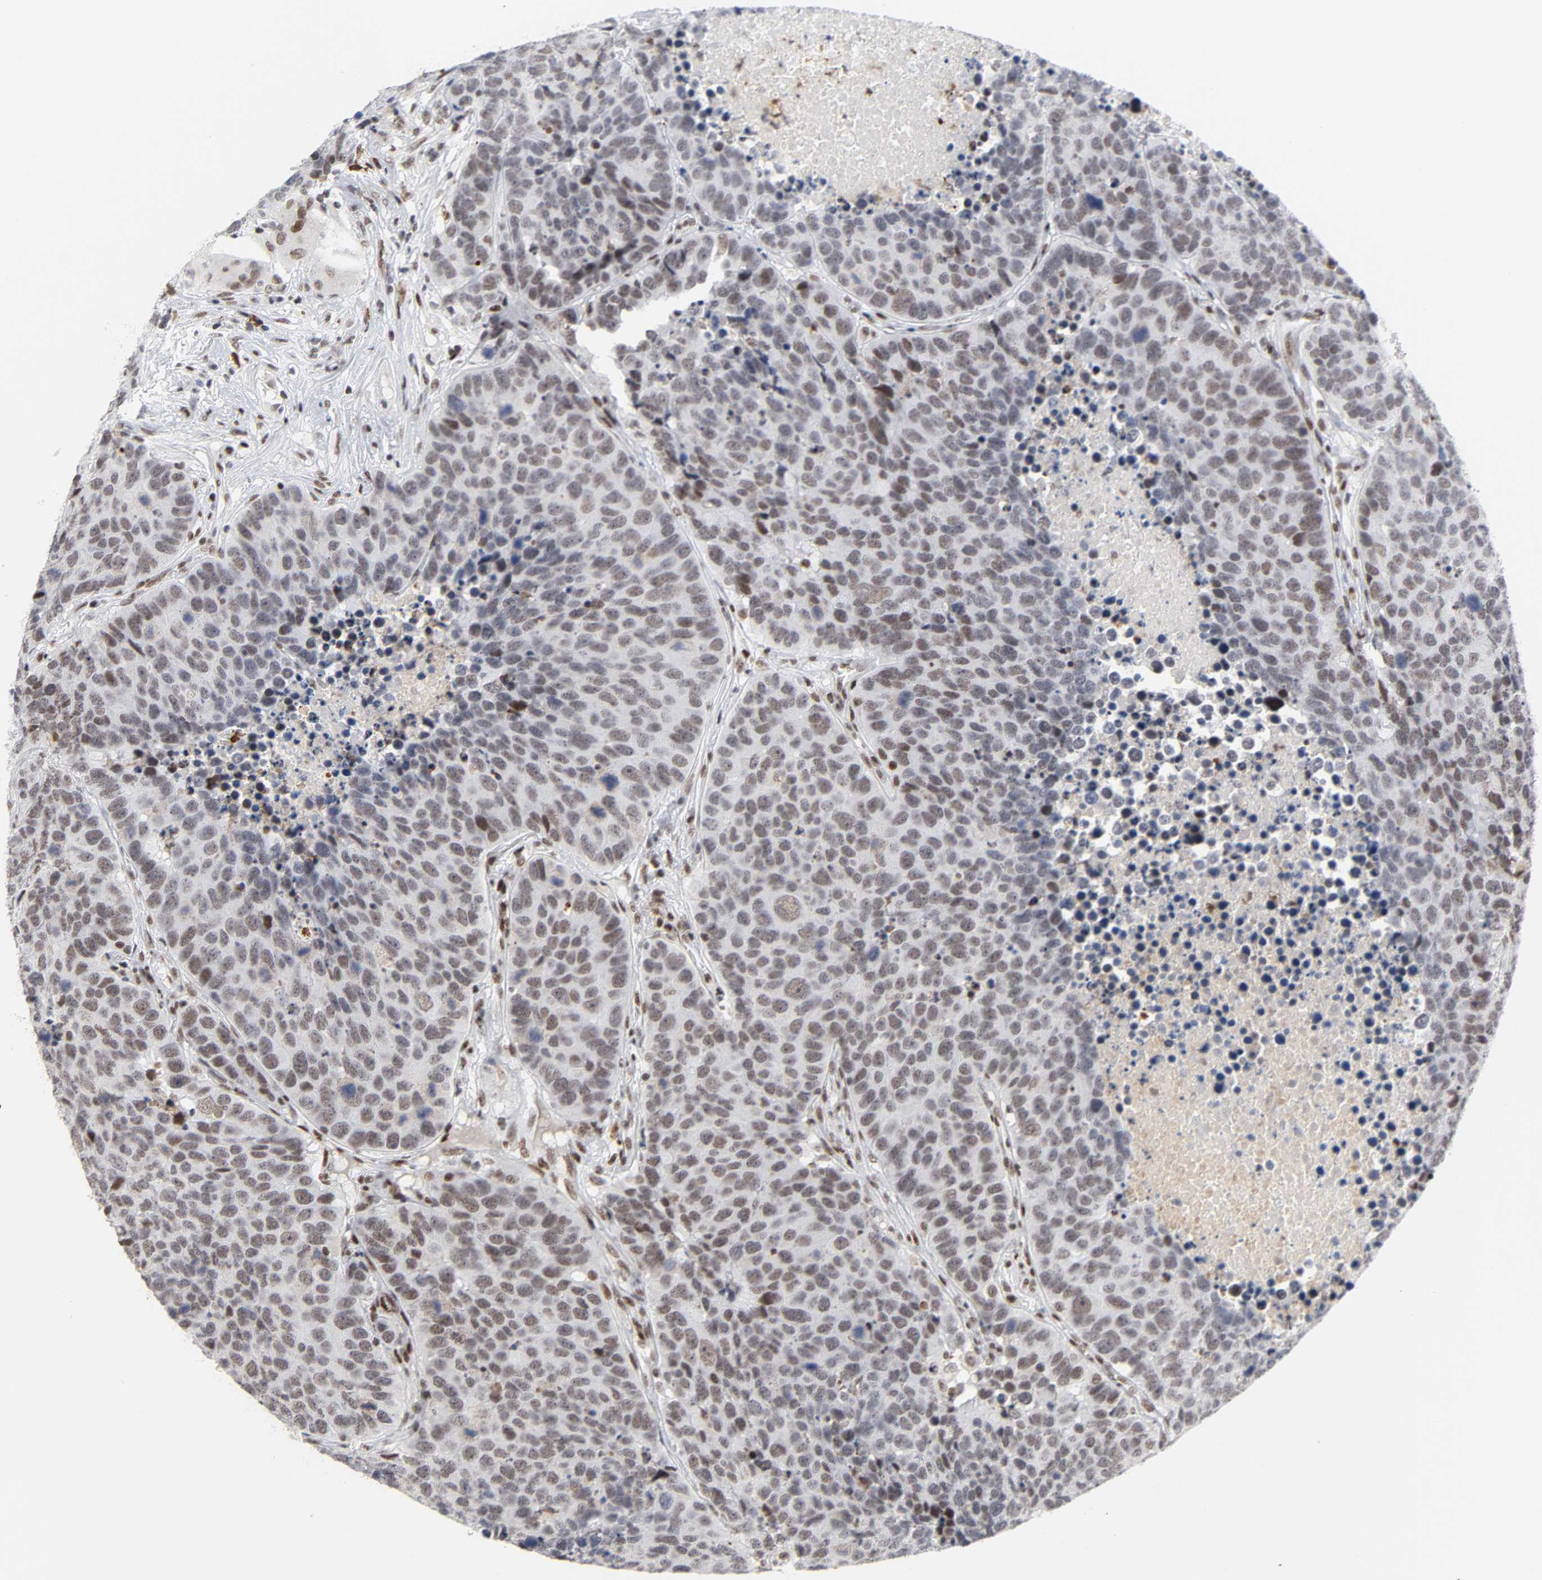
{"staining": {"intensity": "moderate", "quantity": ">75%", "location": "nuclear"}, "tissue": "carcinoid", "cell_type": "Tumor cells", "image_type": "cancer", "snomed": [{"axis": "morphology", "description": "Carcinoid, malignant, NOS"}, {"axis": "topography", "description": "Lung"}], "caption": "There is medium levels of moderate nuclear expression in tumor cells of carcinoid, as demonstrated by immunohistochemical staining (brown color).", "gene": "CREBBP", "patient": {"sex": "male", "age": 60}}